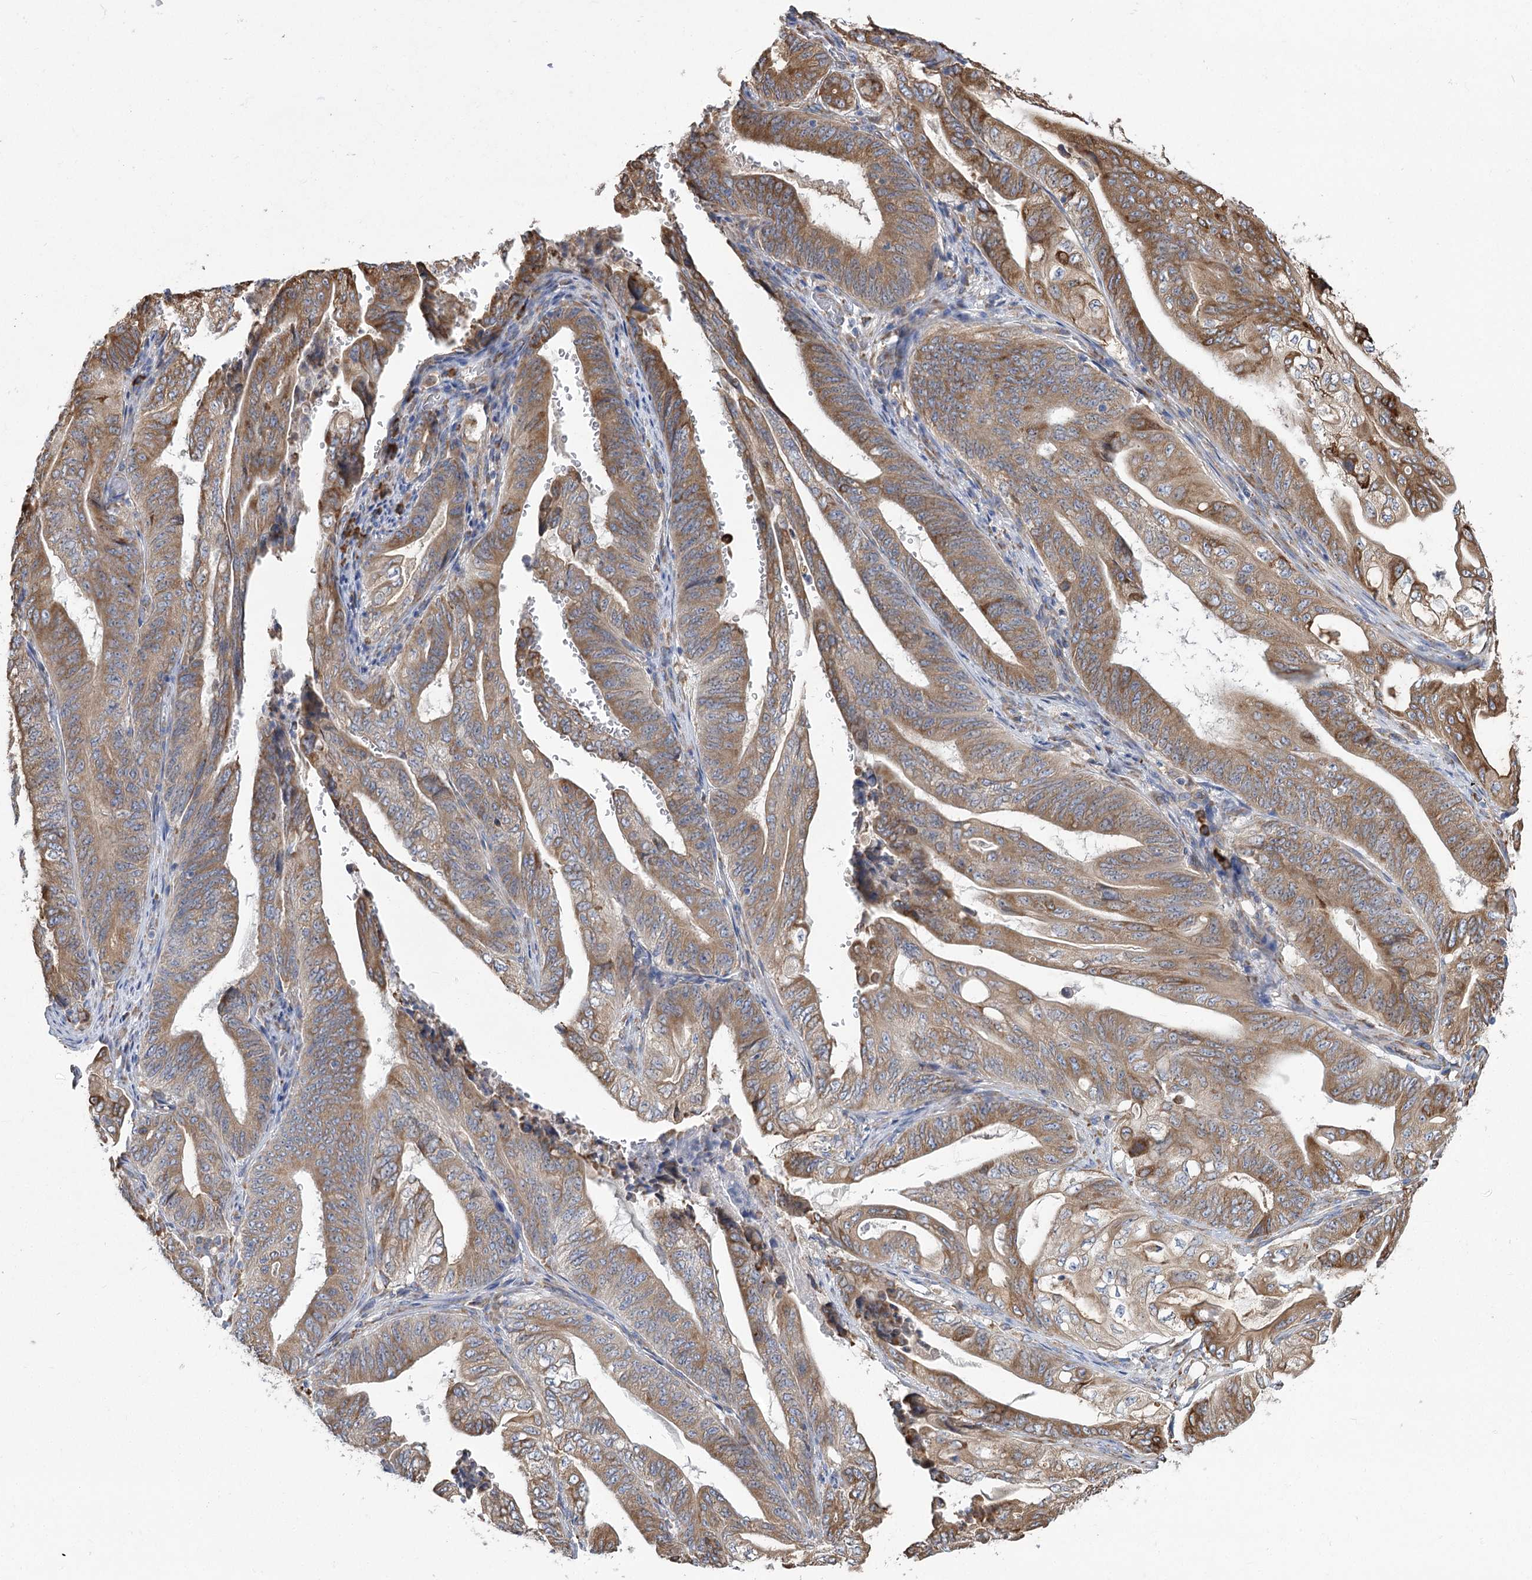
{"staining": {"intensity": "moderate", "quantity": ">75%", "location": "cytoplasmic/membranous"}, "tissue": "stomach cancer", "cell_type": "Tumor cells", "image_type": "cancer", "snomed": [{"axis": "morphology", "description": "Adenocarcinoma, NOS"}, {"axis": "topography", "description": "Stomach"}], "caption": "A histopathology image showing moderate cytoplasmic/membranous expression in approximately >75% of tumor cells in stomach cancer (adenocarcinoma), as visualized by brown immunohistochemical staining.", "gene": "METTL24", "patient": {"sex": "female", "age": 73}}